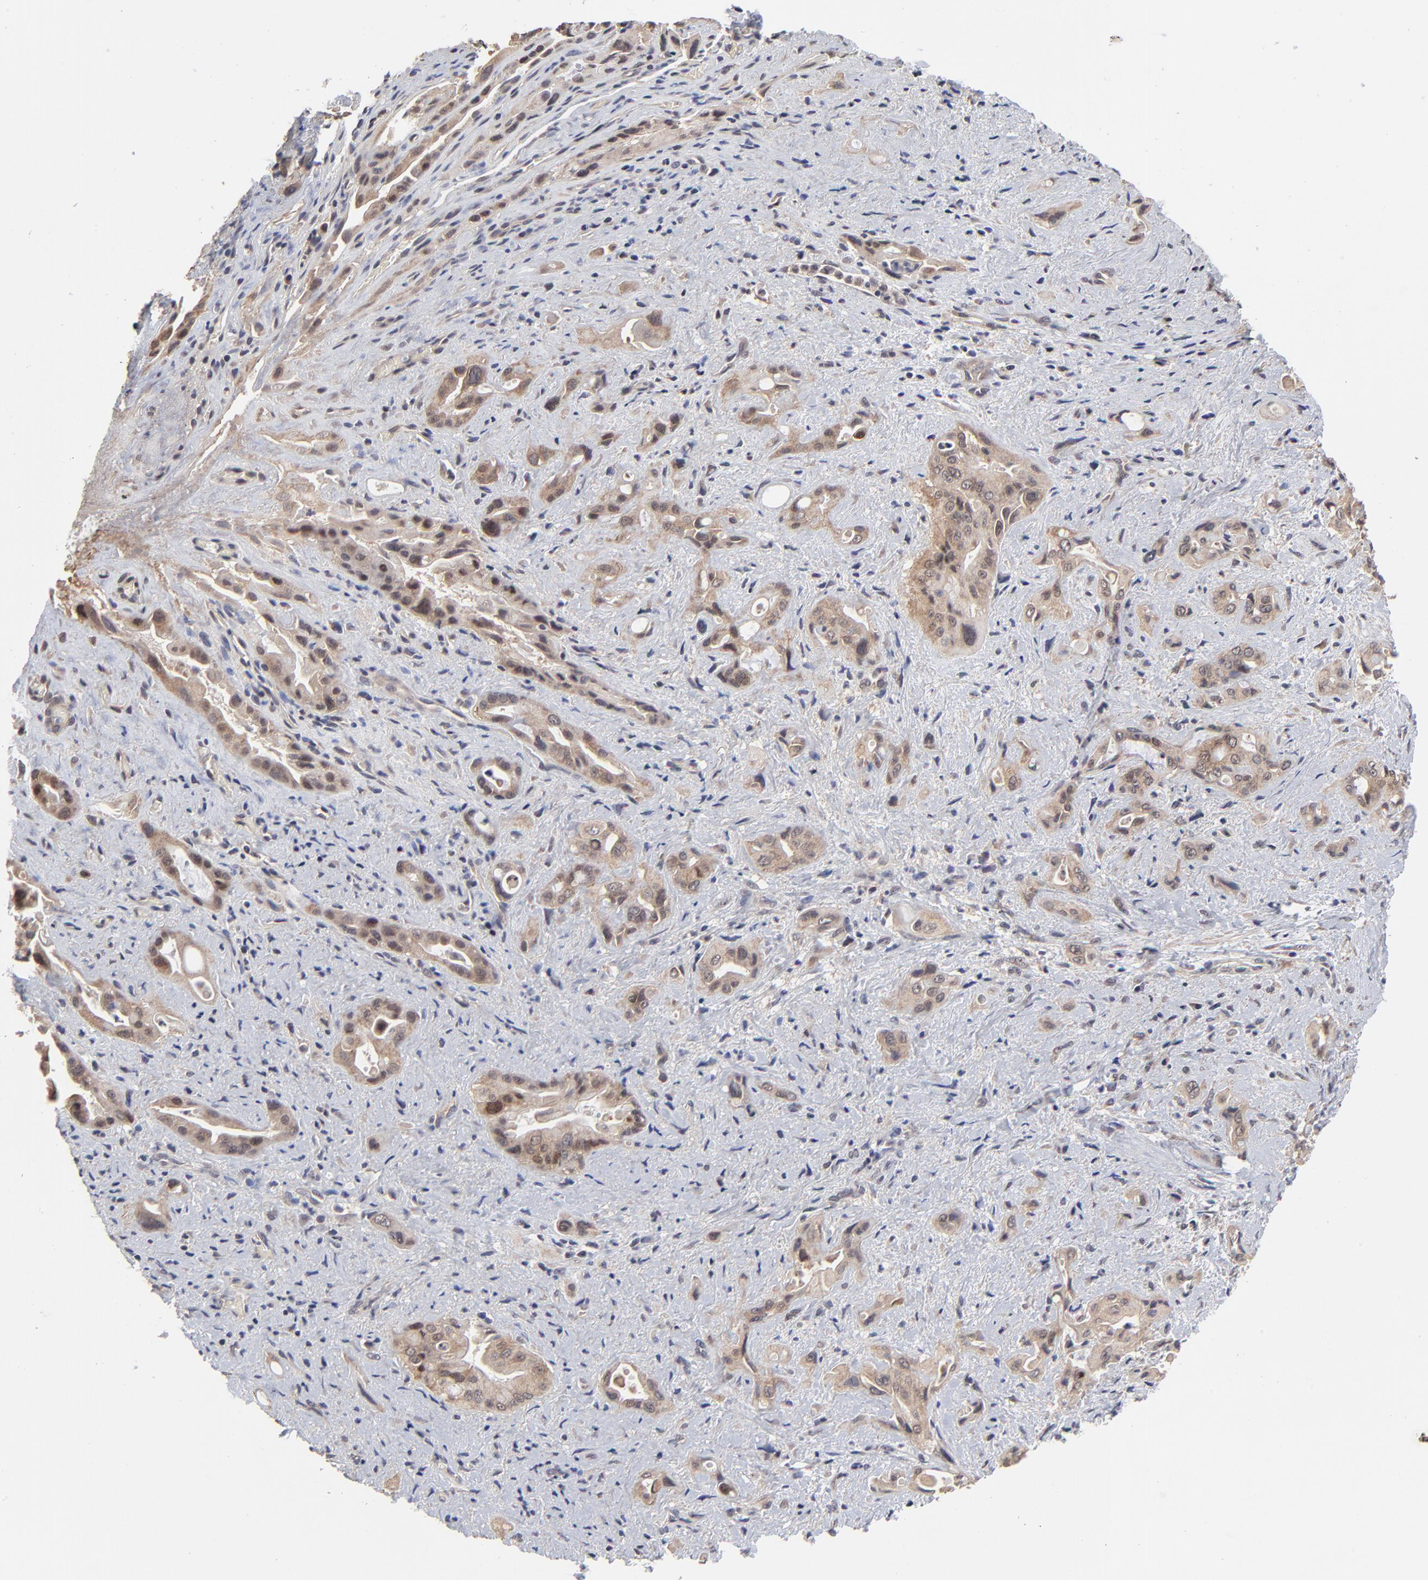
{"staining": {"intensity": "moderate", "quantity": ">75%", "location": "cytoplasmic/membranous"}, "tissue": "pancreatic cancer", "cell_type": "Tumor cells", "image_type": "cancer", "snomed": [{"axis": "morphology", "description": "Adenocarcinoma, NOS"}, {"axis": "topography", "description": "Pancreas"}], "caption": "Pancreatic cancer (adenocarcinoma) was stained to show a protein in brown. There is medium levels of moderate cytoplasmic/membranous positivity in about >75% of tumor cells.", "gene": "FRMD8", "patient": {"sex": "male", "age": 77}}